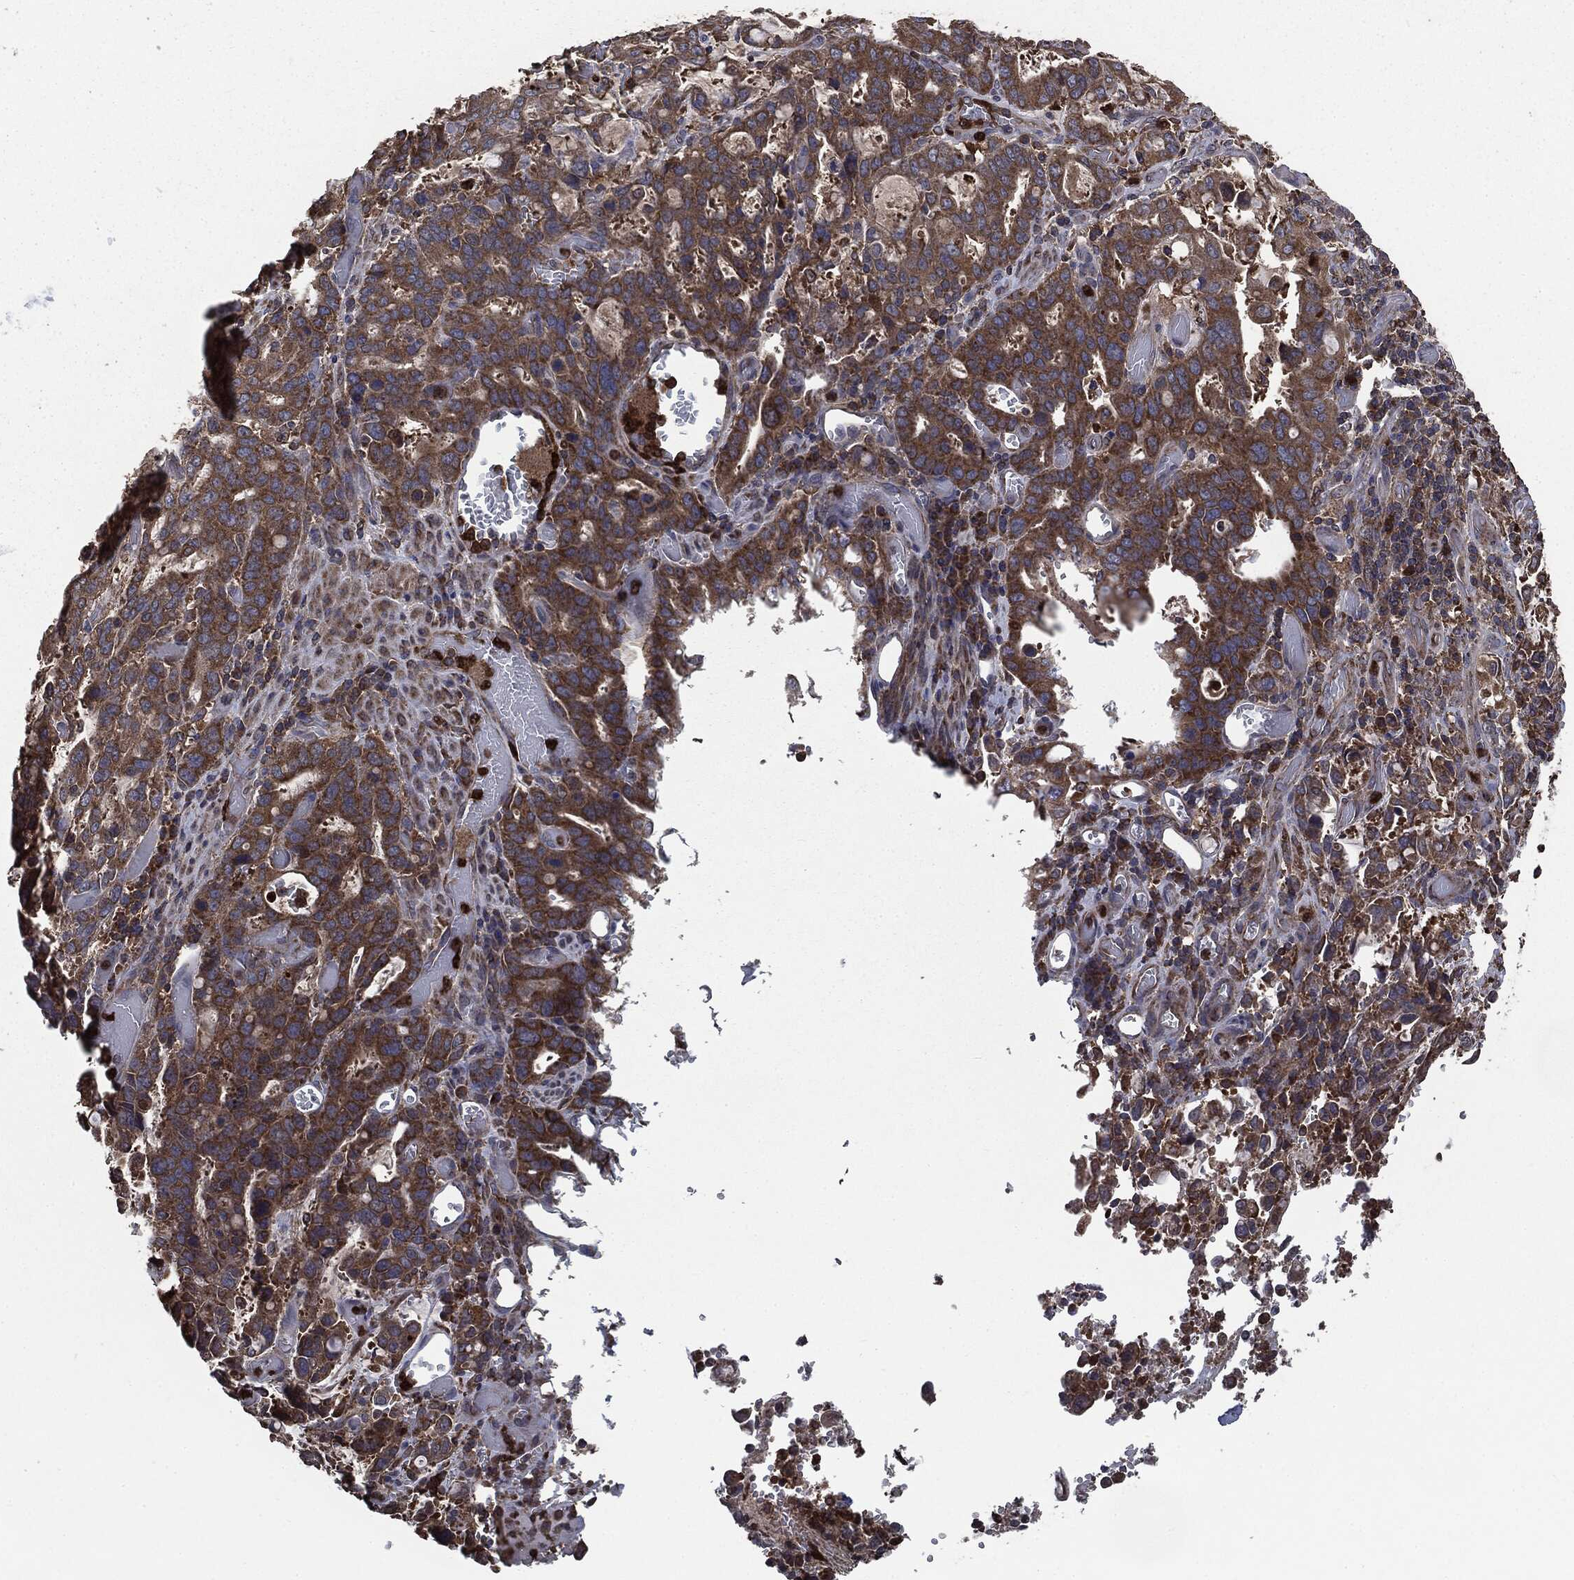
{"staining": {"intensity": "strong", "quantity": ">75%", "location": "cytoplasmic/membranous"}, "tissue": "stomach cancer", "cell_type": "Tumor cells", "image_type": "cancer", "snomed": [{"axis": "morphology", "description": "Adenocarcinoma, NOS"}, {"axis": "topography", "description": "Stomach, upper"}, {"axis": "topography", "description": "Stomach"}], "caption": "This photomicrograph reveals IHC staining of stomach cancer, with high strong cytoplasmic/membranous positivity in about >75% of tumor cells.", "gene": "MAPK6", "patient": {"sex": "male", "age": 62}}